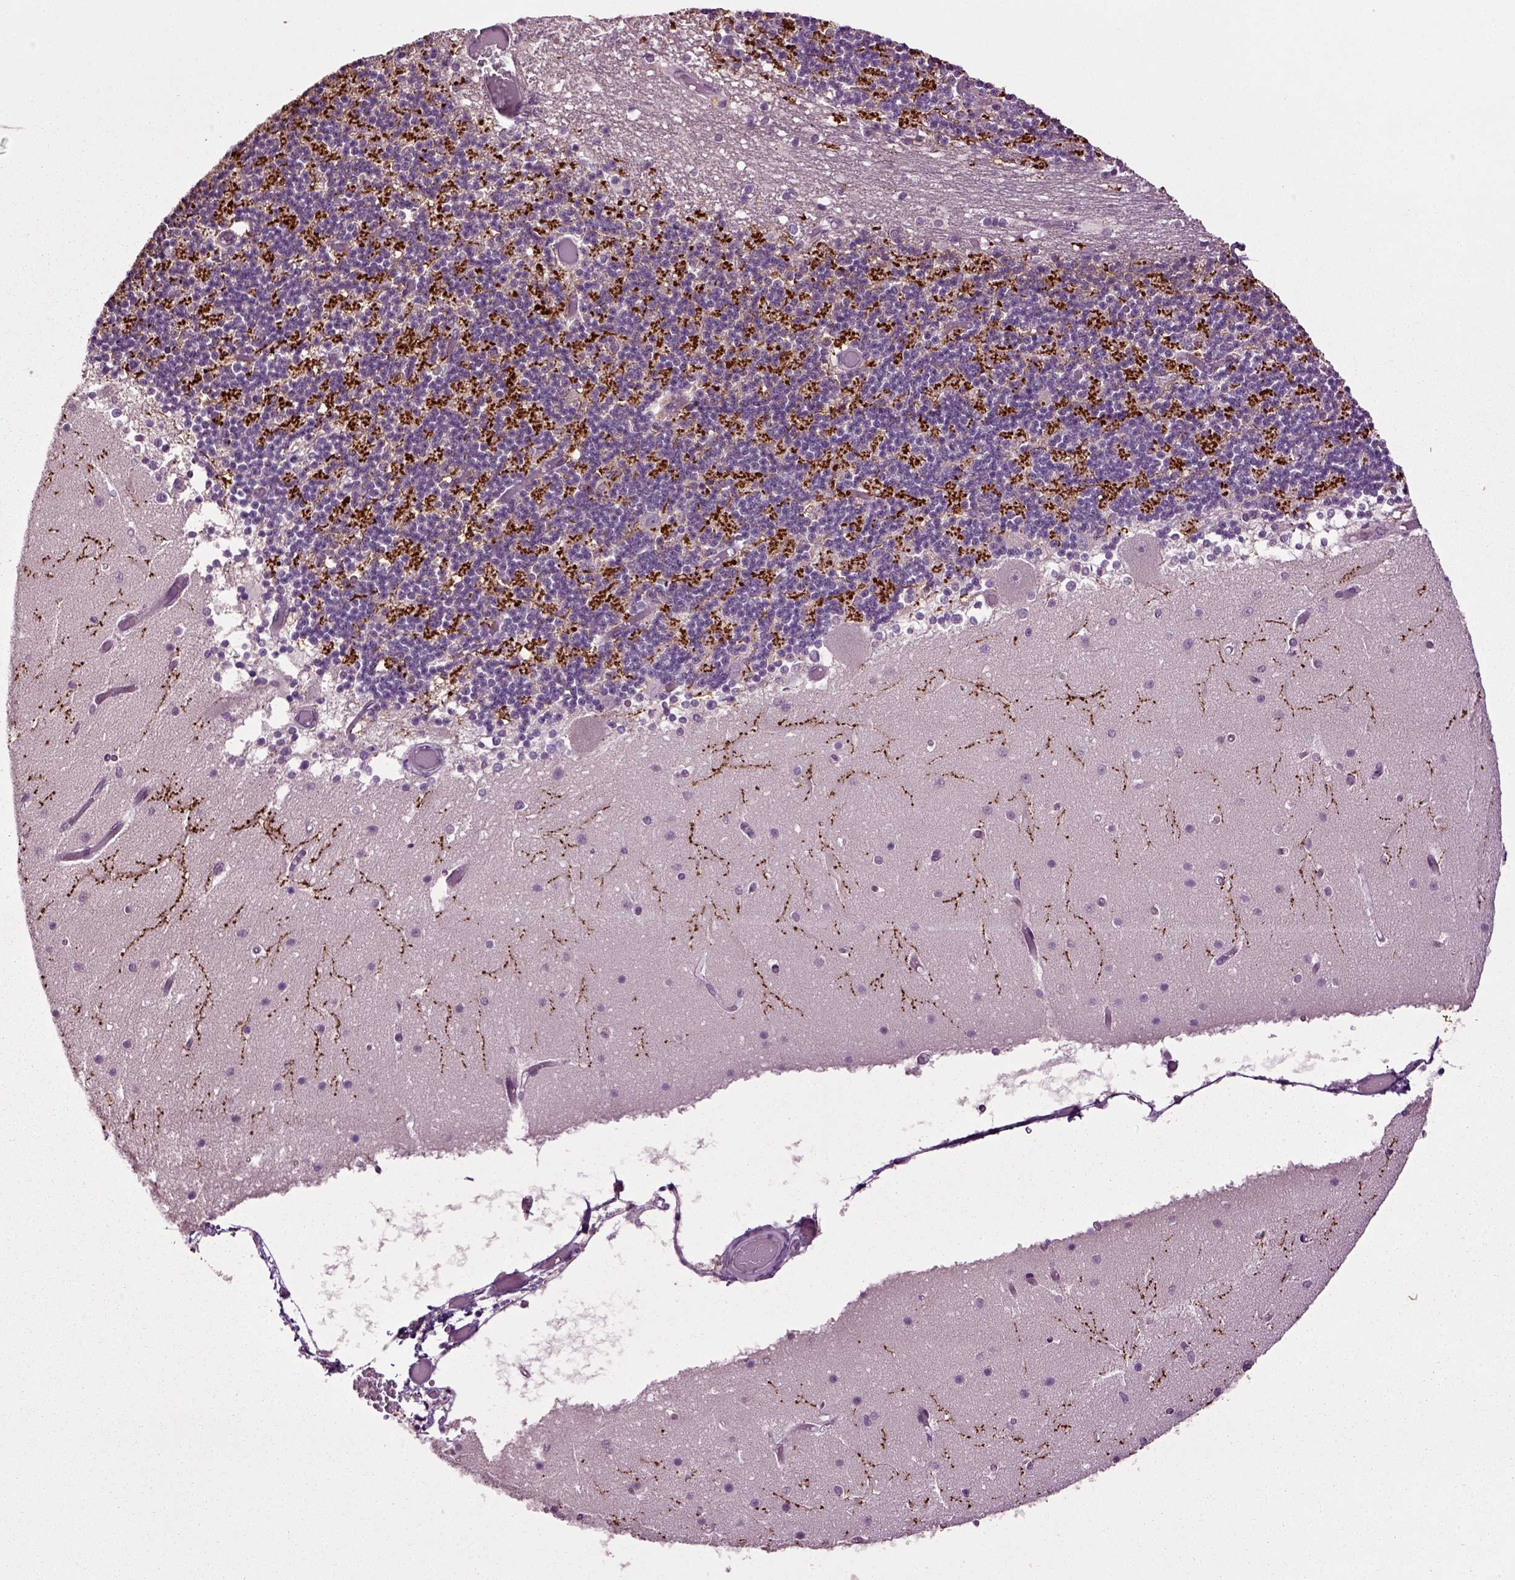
{"staining": {"intensity": "negative", "quantity": "none", "location": "none"}, "tissue": "cerebellum", "cell_type": "Cells in granular layer", "image_type": "normal", "snomed": [{"axis": "morphology", "description": "Normal tissue, NOS"}, {"axis": "topography", "description": "Cerebellum"}], "caption": "Micrograph shows no significant protein staining in cells in granular layer of normal cerebellum. The staining was performed using DAB (3,3'-diaminobenzidine) to visualize the protein expression in brown, while the nuclei were stained in blue with hematoxylin (Magnification: 20x).", "gene": "SLC17A6", "patient": {"sex": "female", "age": 28}}